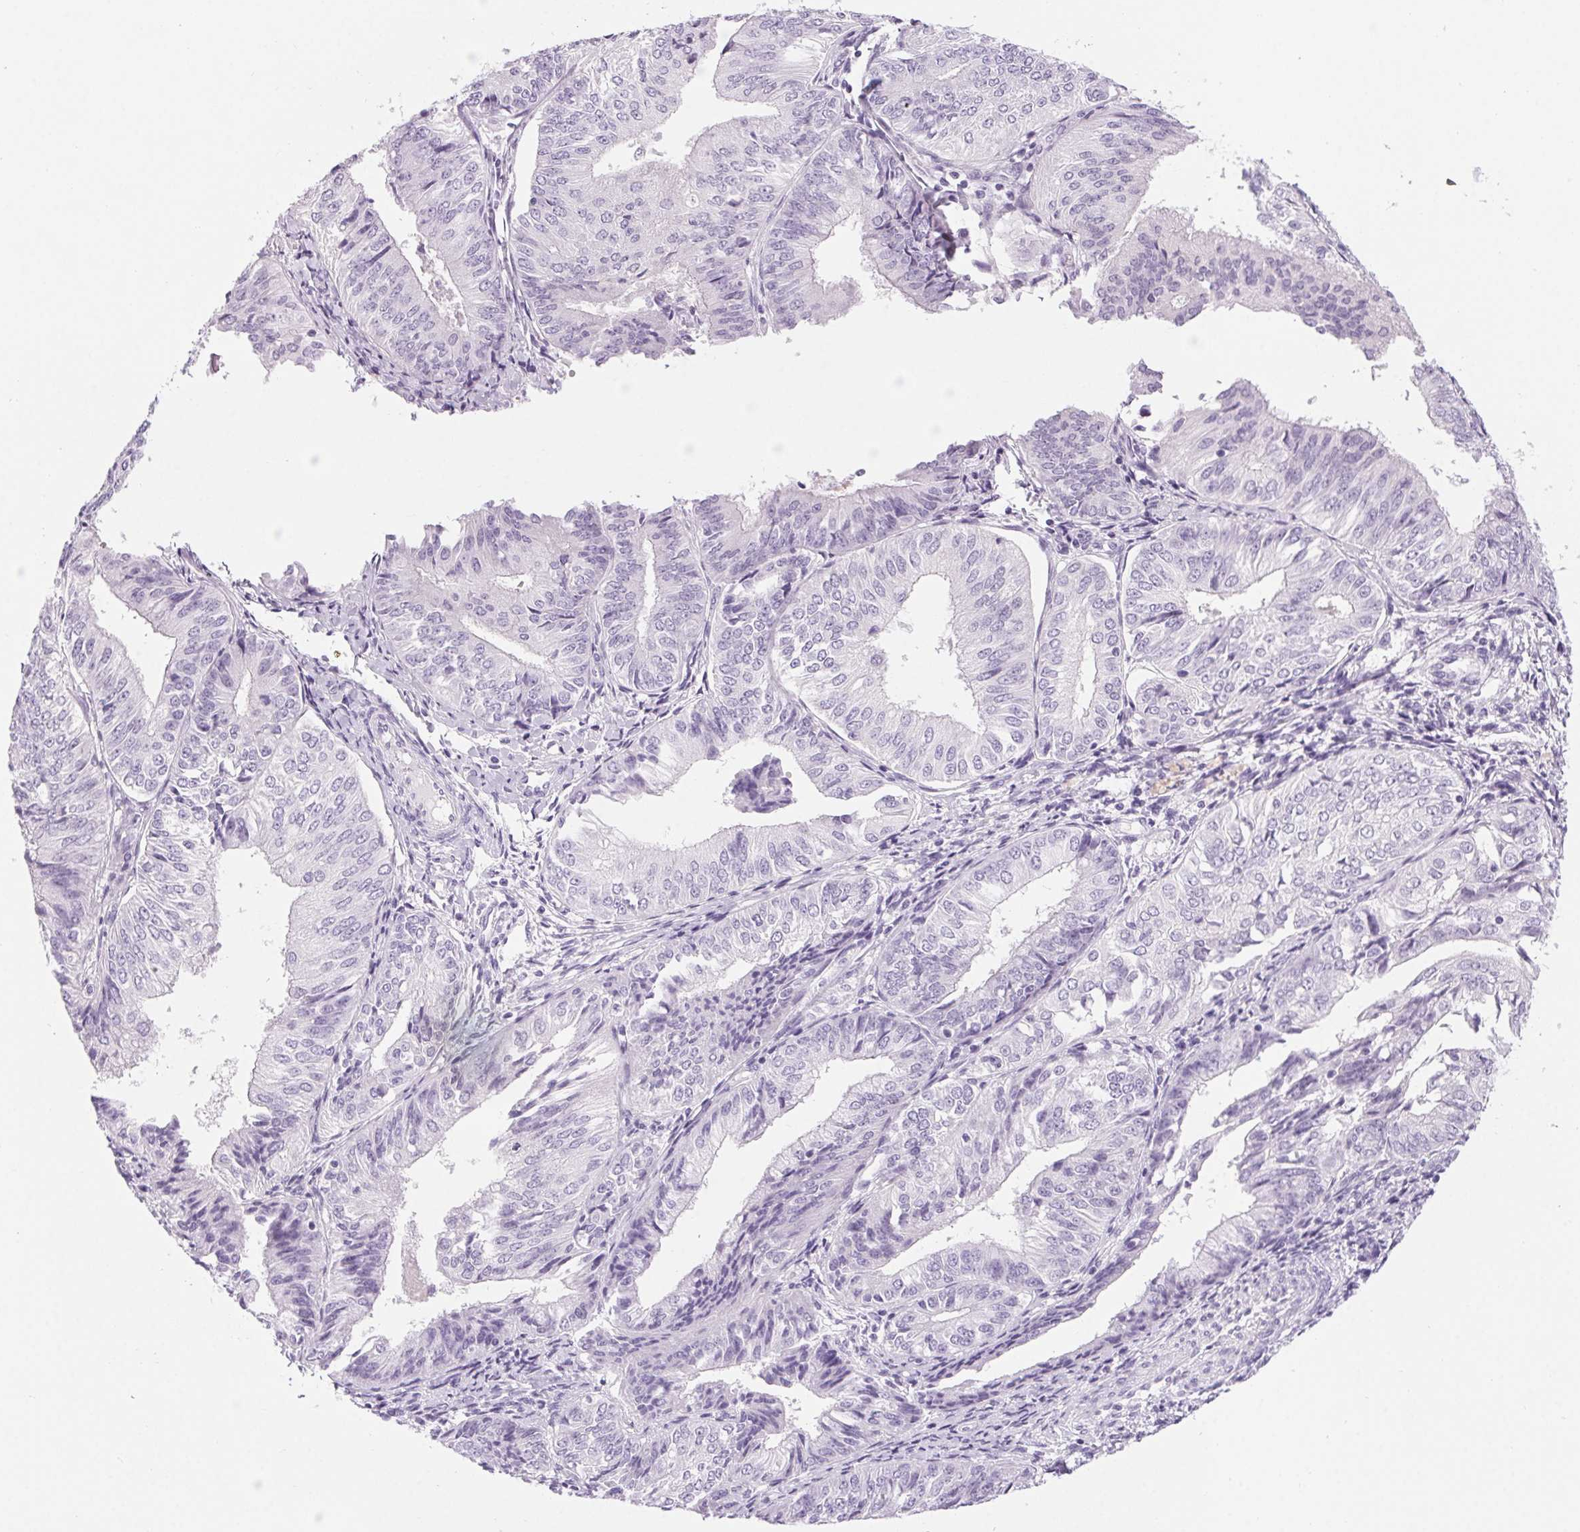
{"staining": {"intensity": "negative", "quantity": "none", "location": "none"}, "tissue": "endometrial cancer", "cell_type": "Tumor cells", "image_type": "cancer", "snomed": [{"axis": "morphology", "description": "Adenocarcinoma, NOS"}, {"axis": "topography", "description": "Endometrium"}], "caption": "Immunohistochemical staining of endometrial adenocarcinoma reveals no significant expression in tumor cells.", "gene": "LRP2", "patient": {"sex": "female", "age": 58}}